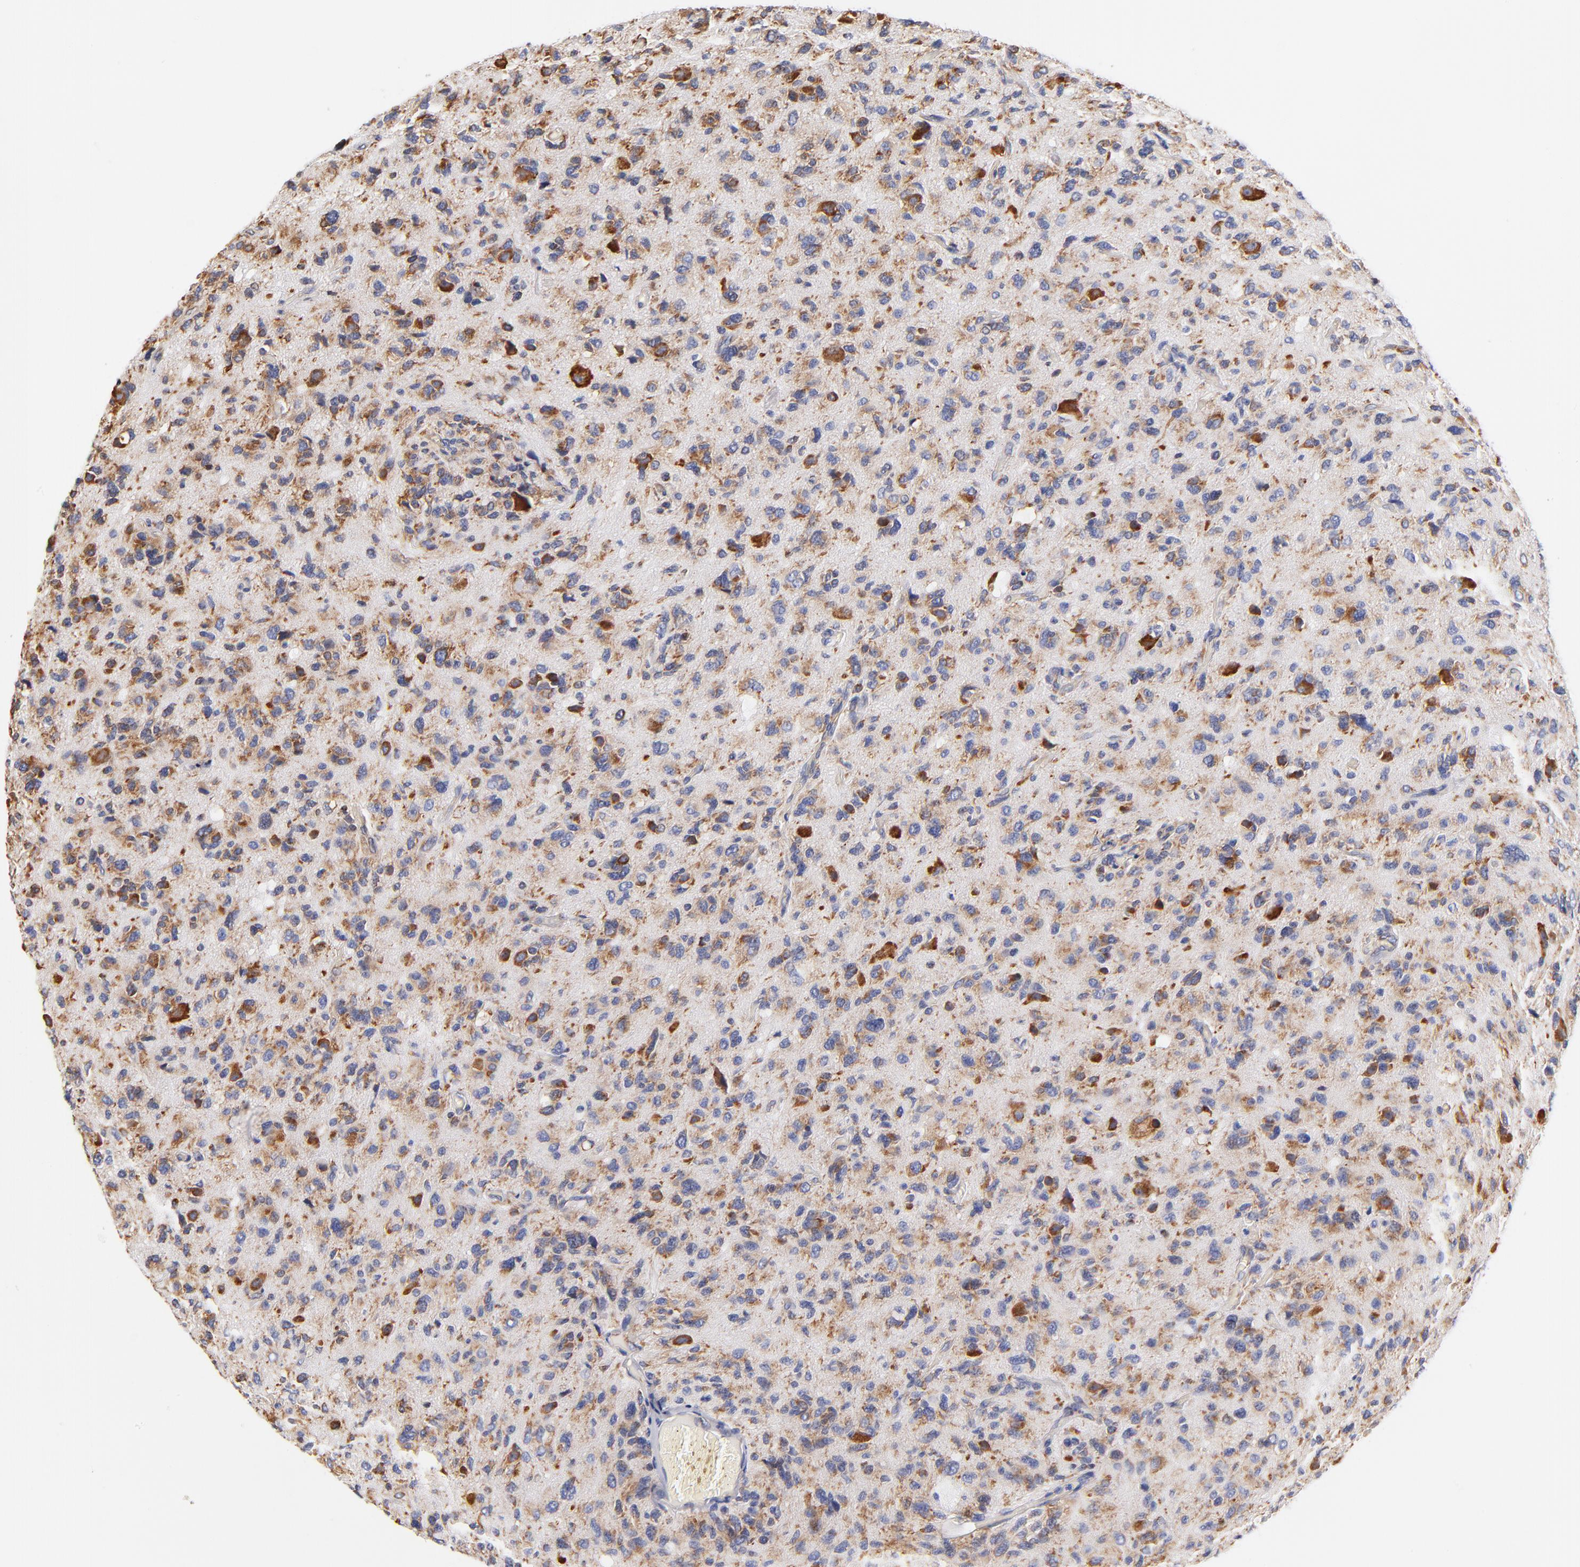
{"staining": {"intensity": "moderate", "quantity": "25%-75%", "location": "cytoplasmic/membranous"}, "tissue": "glioma", "cell_type": "Tumor cells", "image_type": "cancer", "snomed": [{"axis": "morphology", "description": "Glioma, malignant, High grade"}, {"axis": "topography", "description": "Brain"}], "caption": "Immunohistochemistry staining of glioma, which displays medium levels of moderate cytoplasmic/membranous staining in about 25%-75% of tumor cells indicating moderate cytoplasmic/membranous protein positivity. The staining was performed using DAB (brown) for protein detection and nuclei were counterstained in hematoxylin (blue).", "gene": "RPL27", "patient": {"sex": "male", "age": 69}}